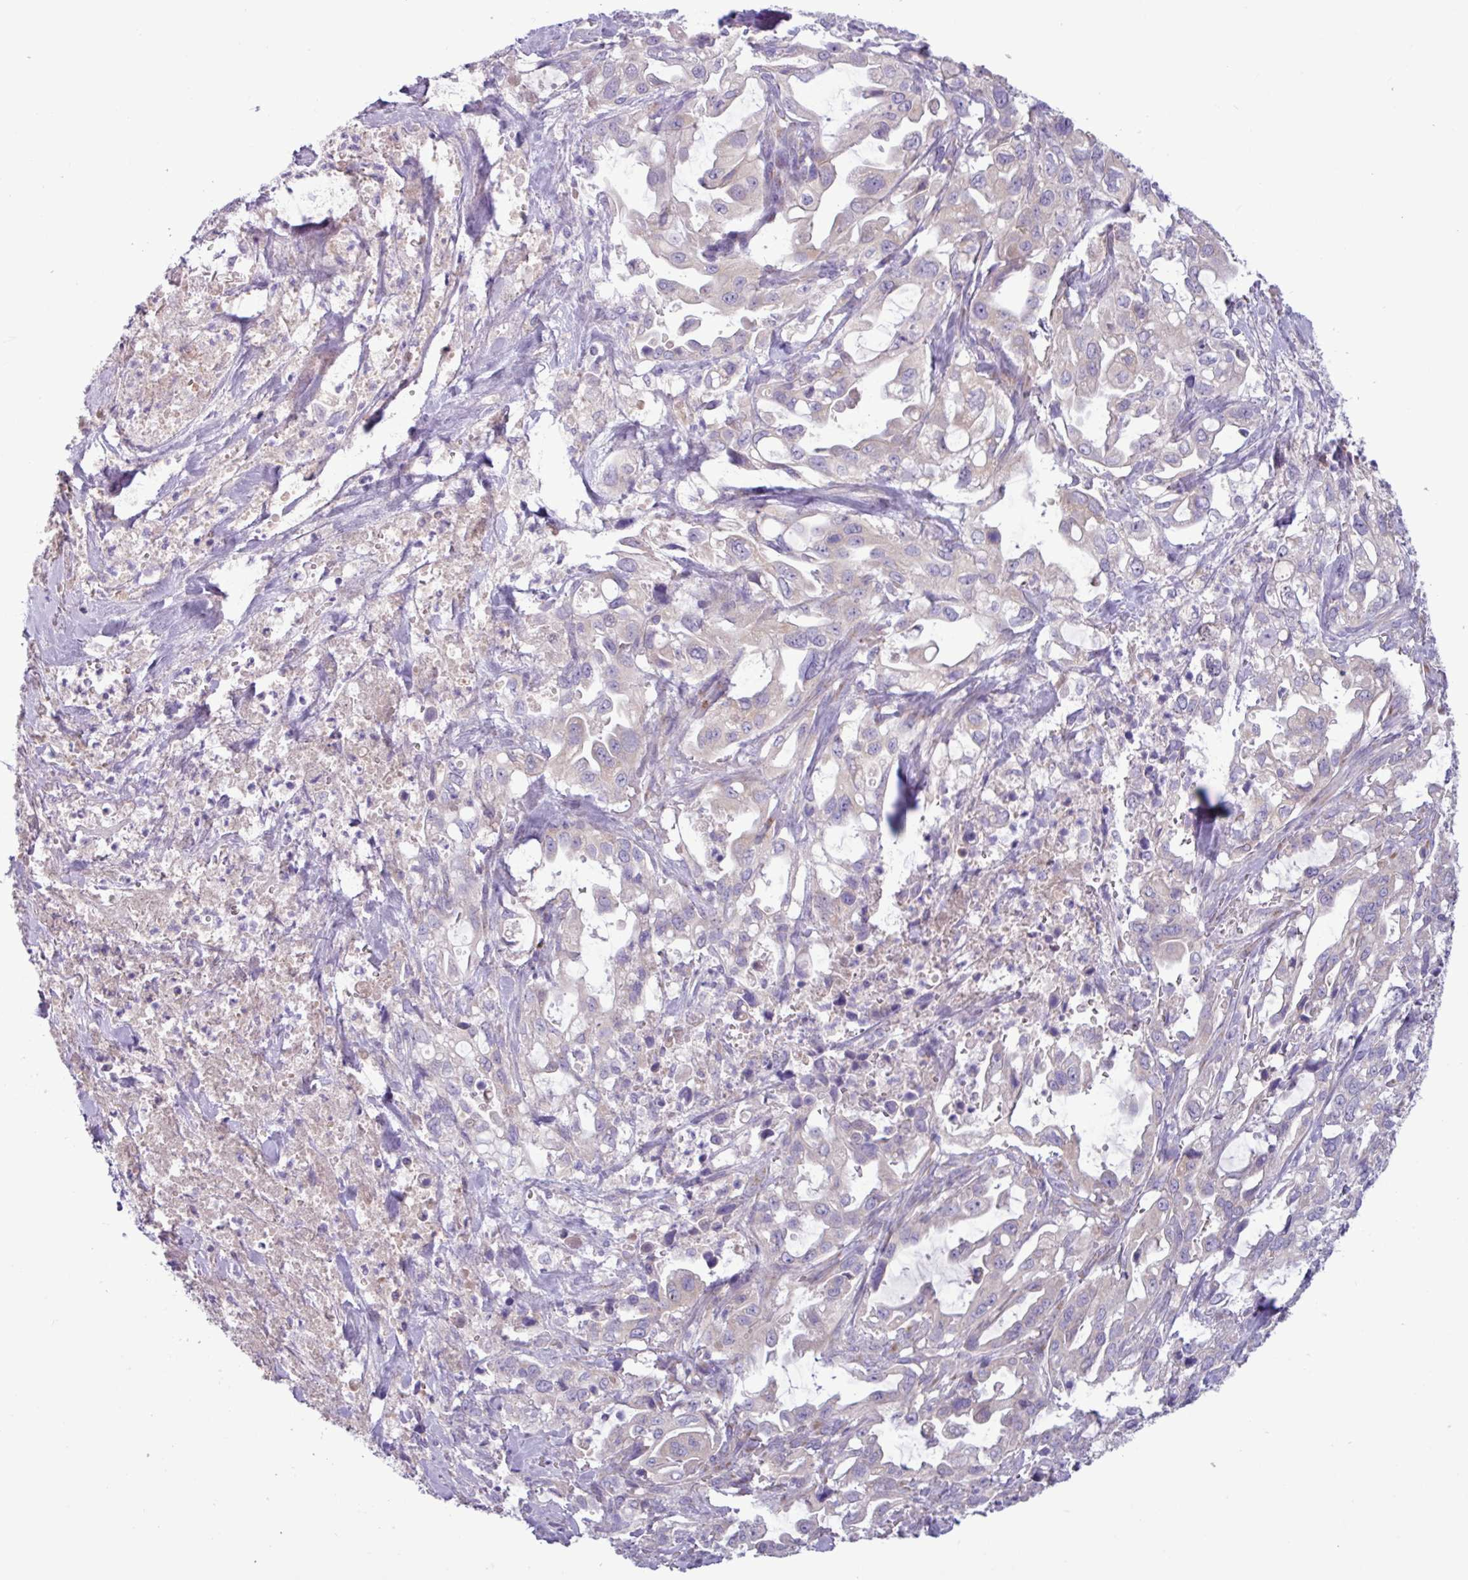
{"staining": {"intensity": "weak", "quantity": "<25%", "location": "cytoplasmic/membranous"}, "tissue": "pancreatic cancer", "cell_type": "Tumor cells", "image_type": "cancer", "snomed": [{"axis": "morphology", "description": "Adenocarcinoma, NOS"}, {"axis": "topography", "description": "Pancreas"}], "caption": "Micrograph shows no protein positivity in tumor cells of adenocarcinoma (pancreatic) tissue. (DAB immunohistochemistry, high magnification).", "gene": "STIMATE", "patient": {"sex": "female", "age": 61}}